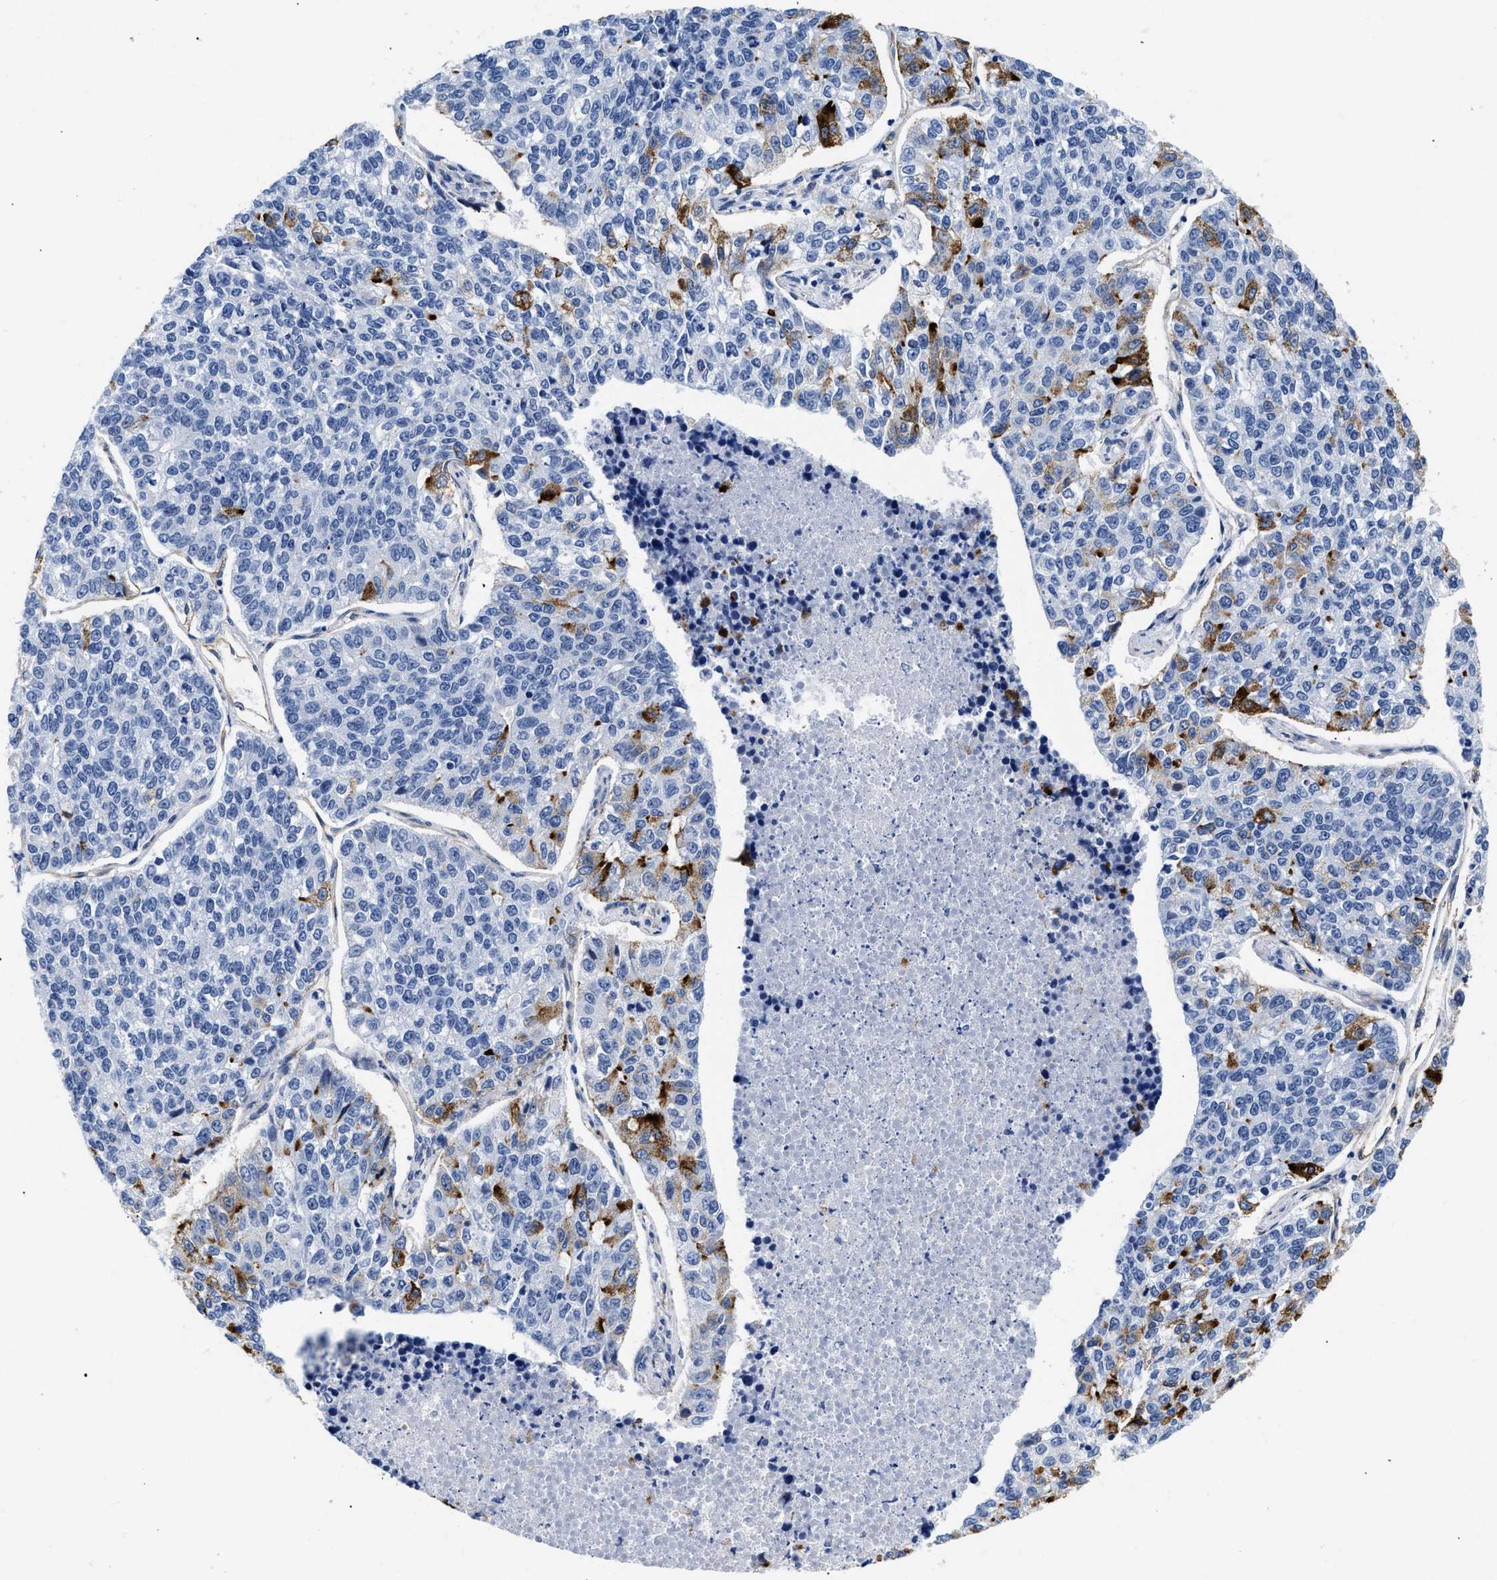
{"staining": {"intensity": "moderate", "quantity": "<25%", "location": "cytoplasmic/membranous"}, "tissue": "lung cancer", "cell_type": "Tumor cells", "image_type": "cancer", "snomed": [{"axis": "morphology", "description": "Adenocarcinoma, NOS"}, {"axis": "topography", "description": "Lung"}], "caption": "Protein staining by IHC reveals moderate cytoplasmic/membranous positivity in approximately <25% of tumor cells in lung cancer (adenocarcinoma).", "gene": "TRIM29", "patient": {"sex": "male", "age": 49}}